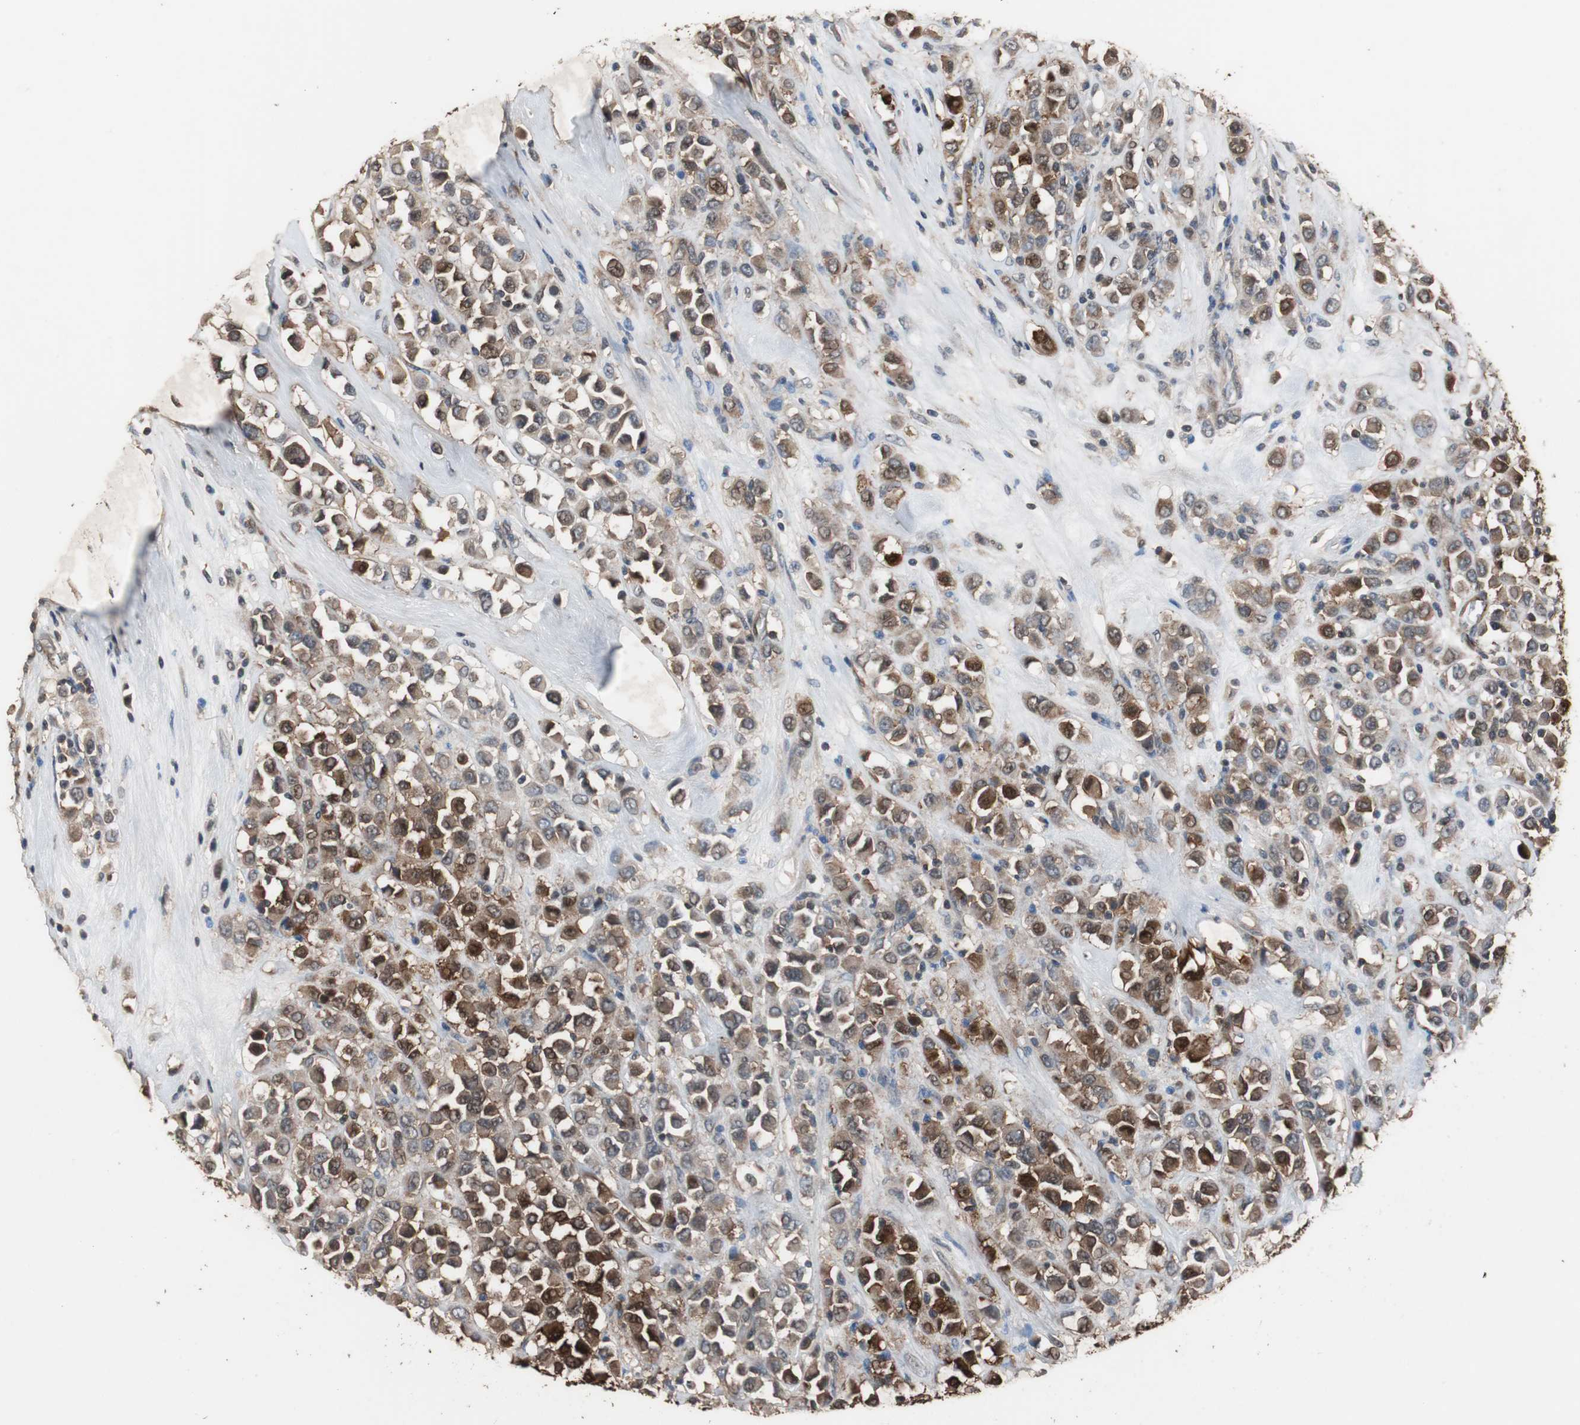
{"staining": {"intensity": "strong", "quantity": ">75%", "location": "cytoplasmic/membranous,nuclear"}, "tissue": "breast cancer", "cell_type": "Tumor cells", "image_type": "cancer", "snomed": [{"axis": "morphology", "description": "Duct carcinoma"}, {"axis": "topography", "description": "Breast"}], "caption": "Breast intraductal carcinoma stained with a protein marker exhibits strong staining in tumor cells.", "gene": "NDRG1", "patient": {"sex": "female", "age": 61}}